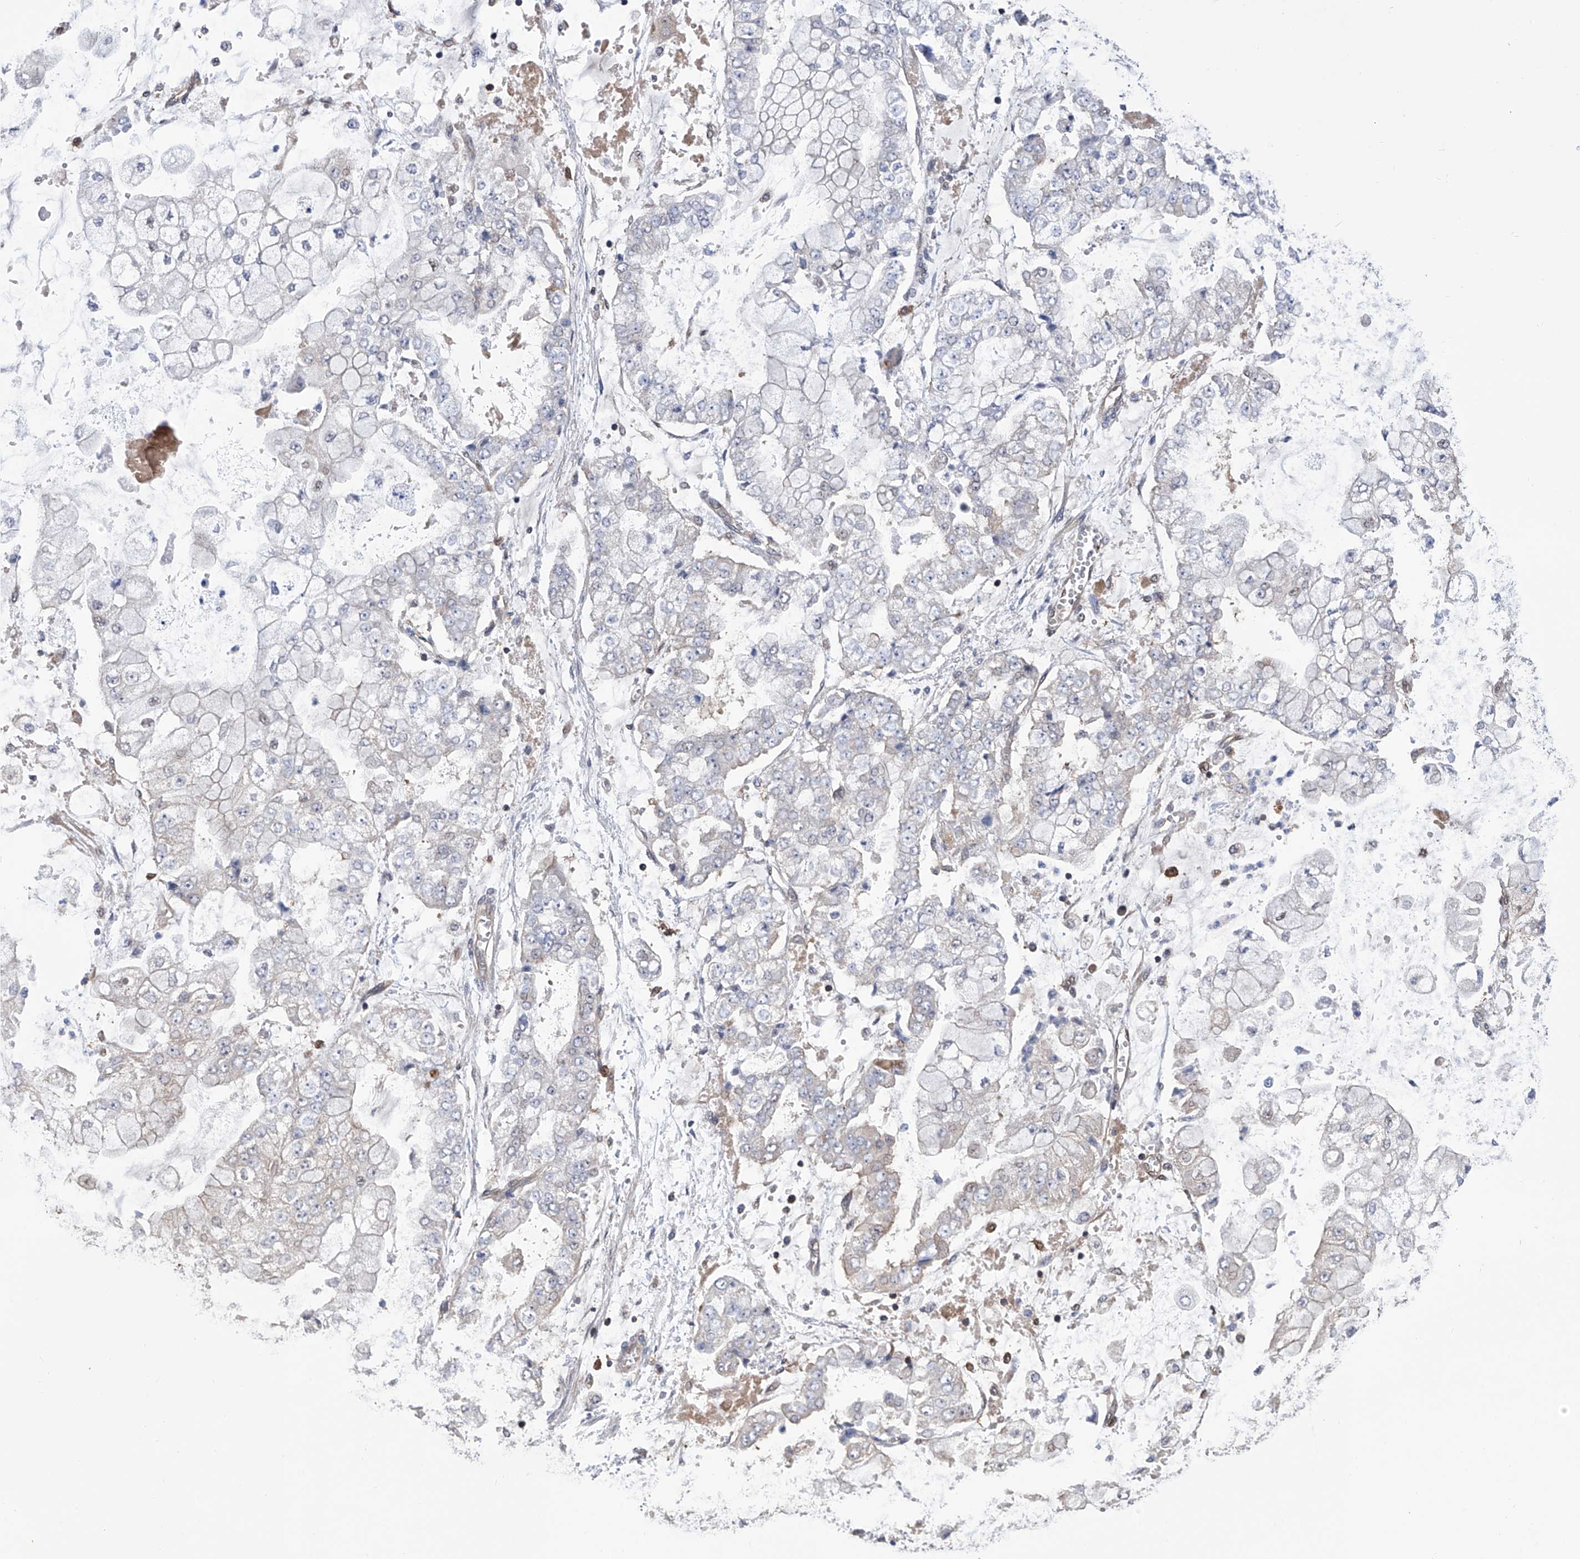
{"staining": {"intensity": "negative", "quantity": "none", "location": "none"}, "tissue": "stomach cancer", "cell_type": "Tumor cells", "image_type": "cancer", "snomed": [{"axis": "morphology", "description": "Adenocarcinoma, NOS"}, {"axis": "topography", "description": "Stomach"}], "caption": "IHC micrograph of neoplastic tissue: stomach cancer (adenocarcinoma) stained with DAB (3,3'-diaminobenzidine) displays no significant protein positivity in tumor cells.", "gene": "NUDT17", "patient": {"sex": "male", "age": 76}}